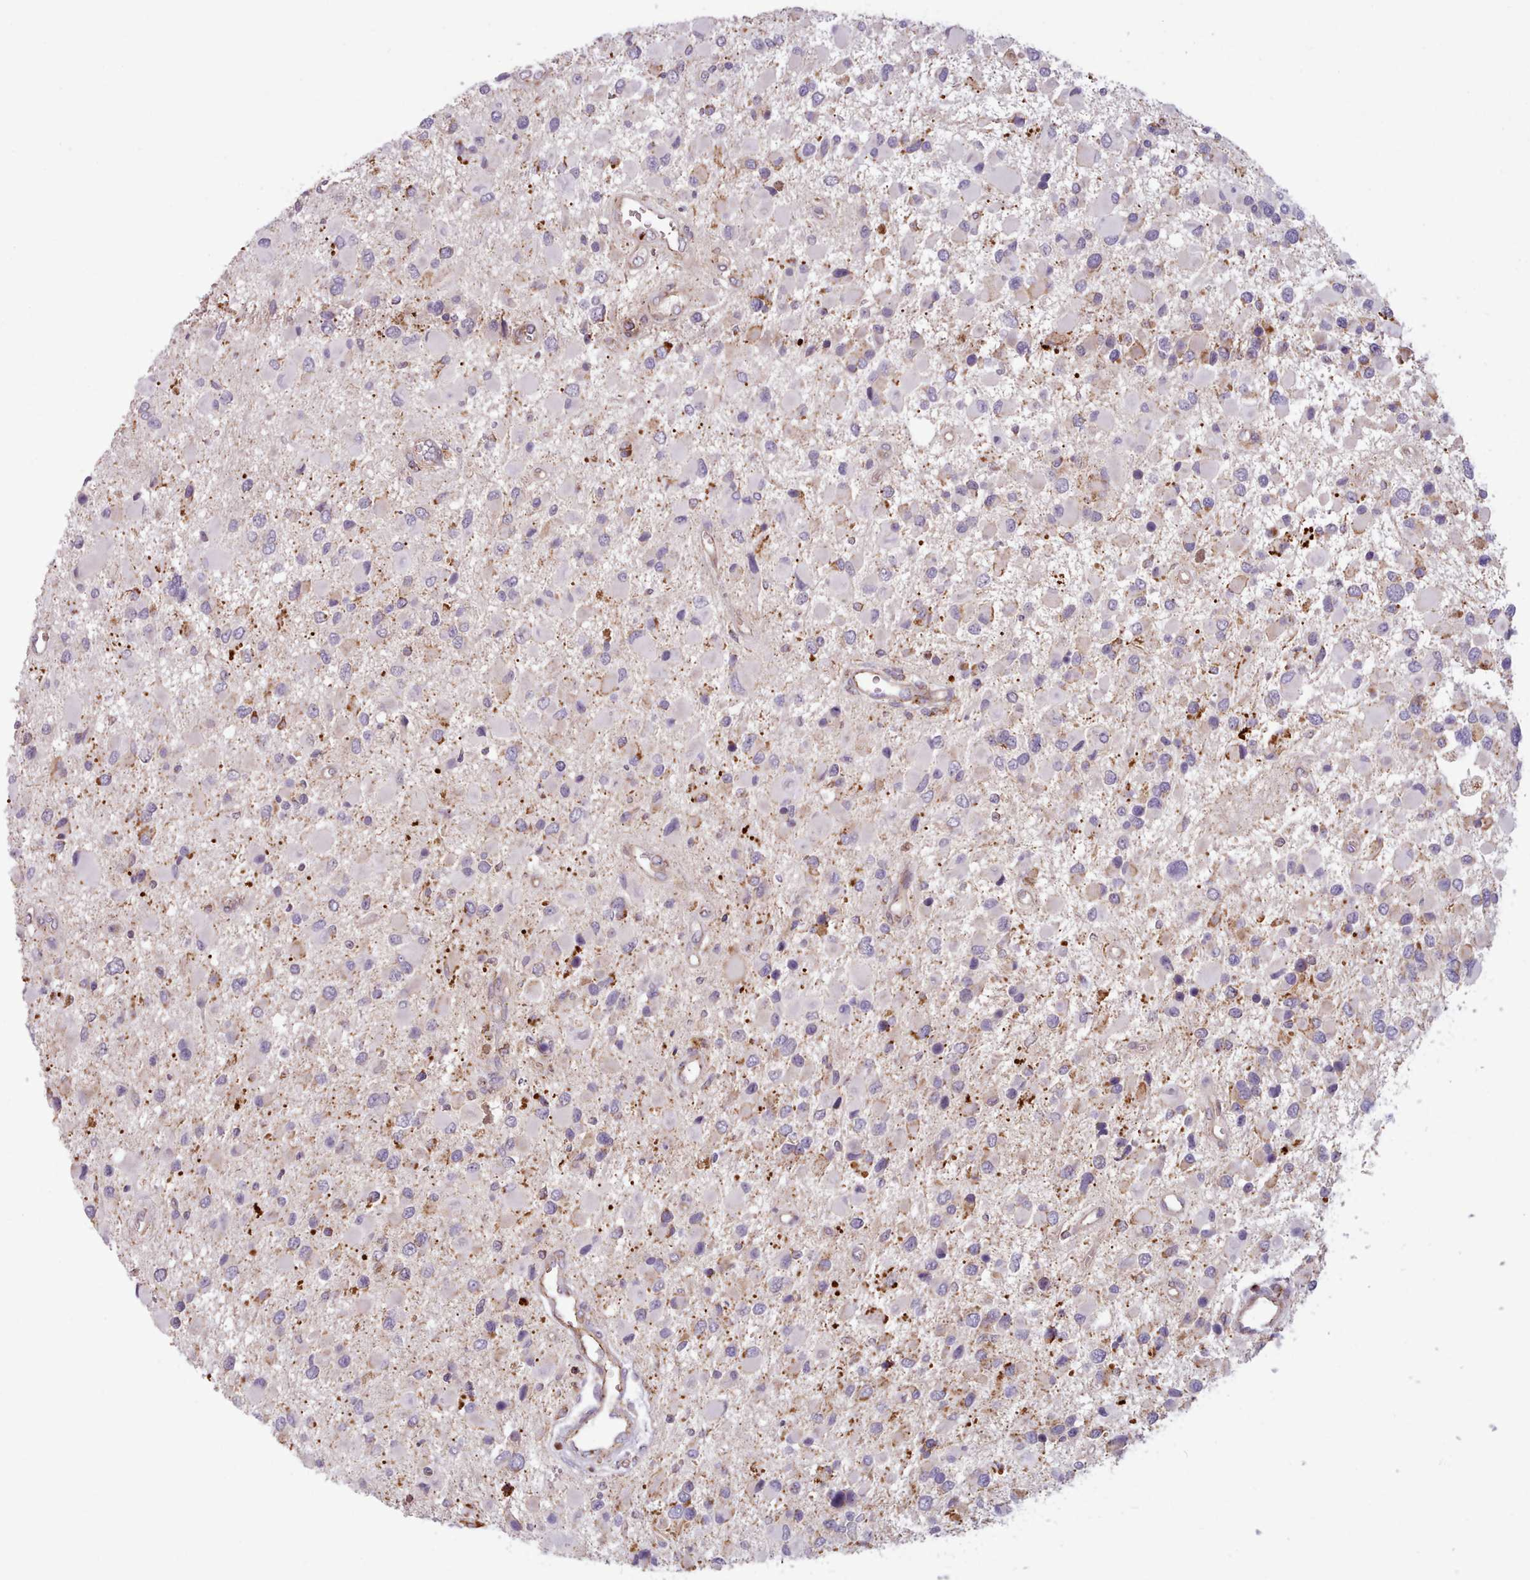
{"staining": {"intensity": "moderate", "quantity": "<25%", "location": "cytoplasmic/membranous"}, "tissue": "glioma", "cell_type": "Tumor cells", "image_type": "cancer", "snomed": [{"axis": "morphology", "description": "Glioma, malignant, High grade"}, {"axis": "topography", "description": "Brain"}], "caption": "This is a histology image of IHC staining of glioma, which shows moderate positivity in the cytoplasmic/membranous of tumor cells.", "gene": "CRYBG1", "patient": {"sex": "male", "age": 53}}